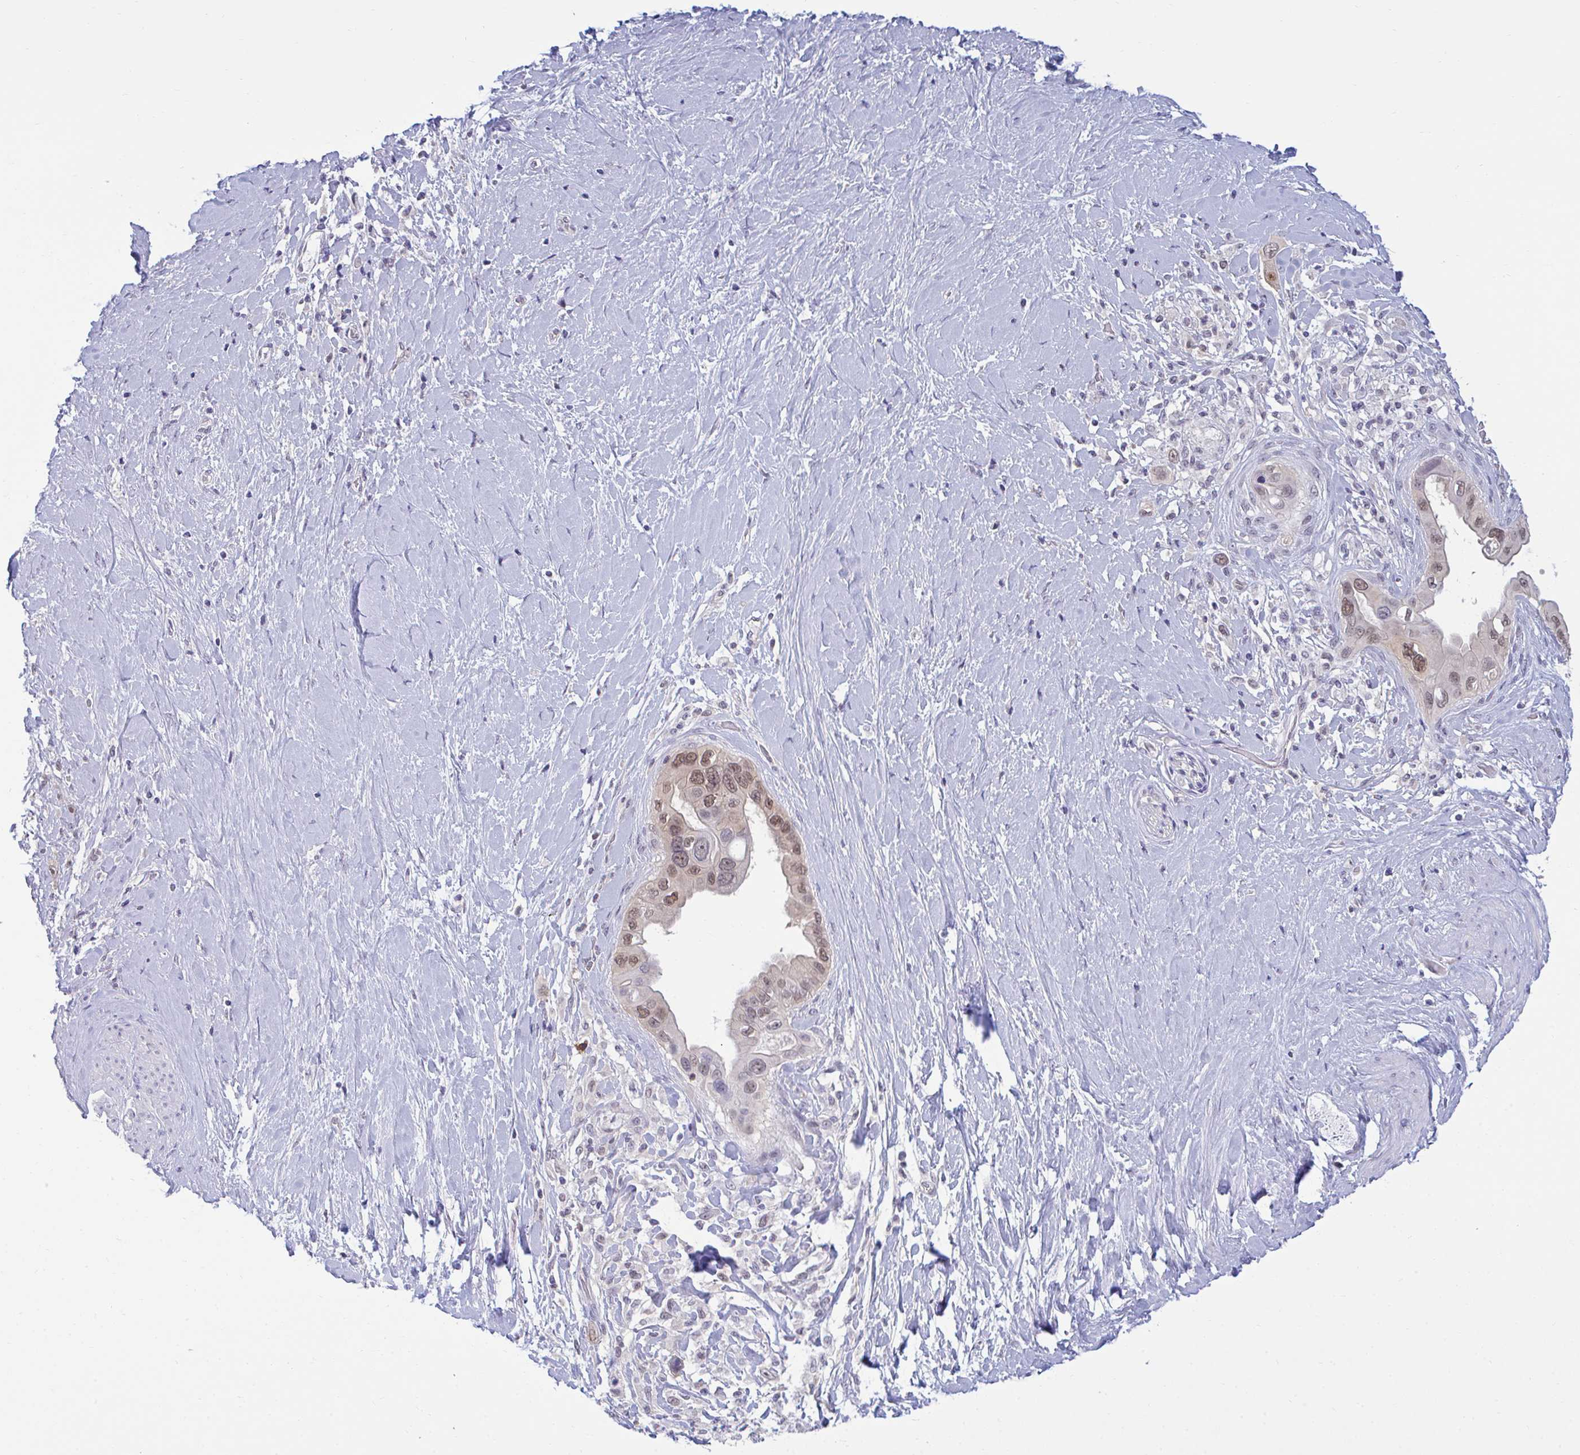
{"staining": {"intensity": "weak", "quantity": "25%-75%", "location": "nuclear"}, "tissue": "pancreatic cancer", "cell_type": "Tumor cells", "image_type": "cancer", "snomed": [{"axis": "morphology", "description": "Adenocarcinoma, NOS"}, {"axis": "topography", "description": "Pancreas"}], "caption": "Immunohistochemical staining of pancreatic adenocarcinoma displays low levels of weak nuclear protein staining in approximately 25%-75% of tumor cells.", "gene": "CSE1L", "patient": {"sex": "female", "age": 56}}